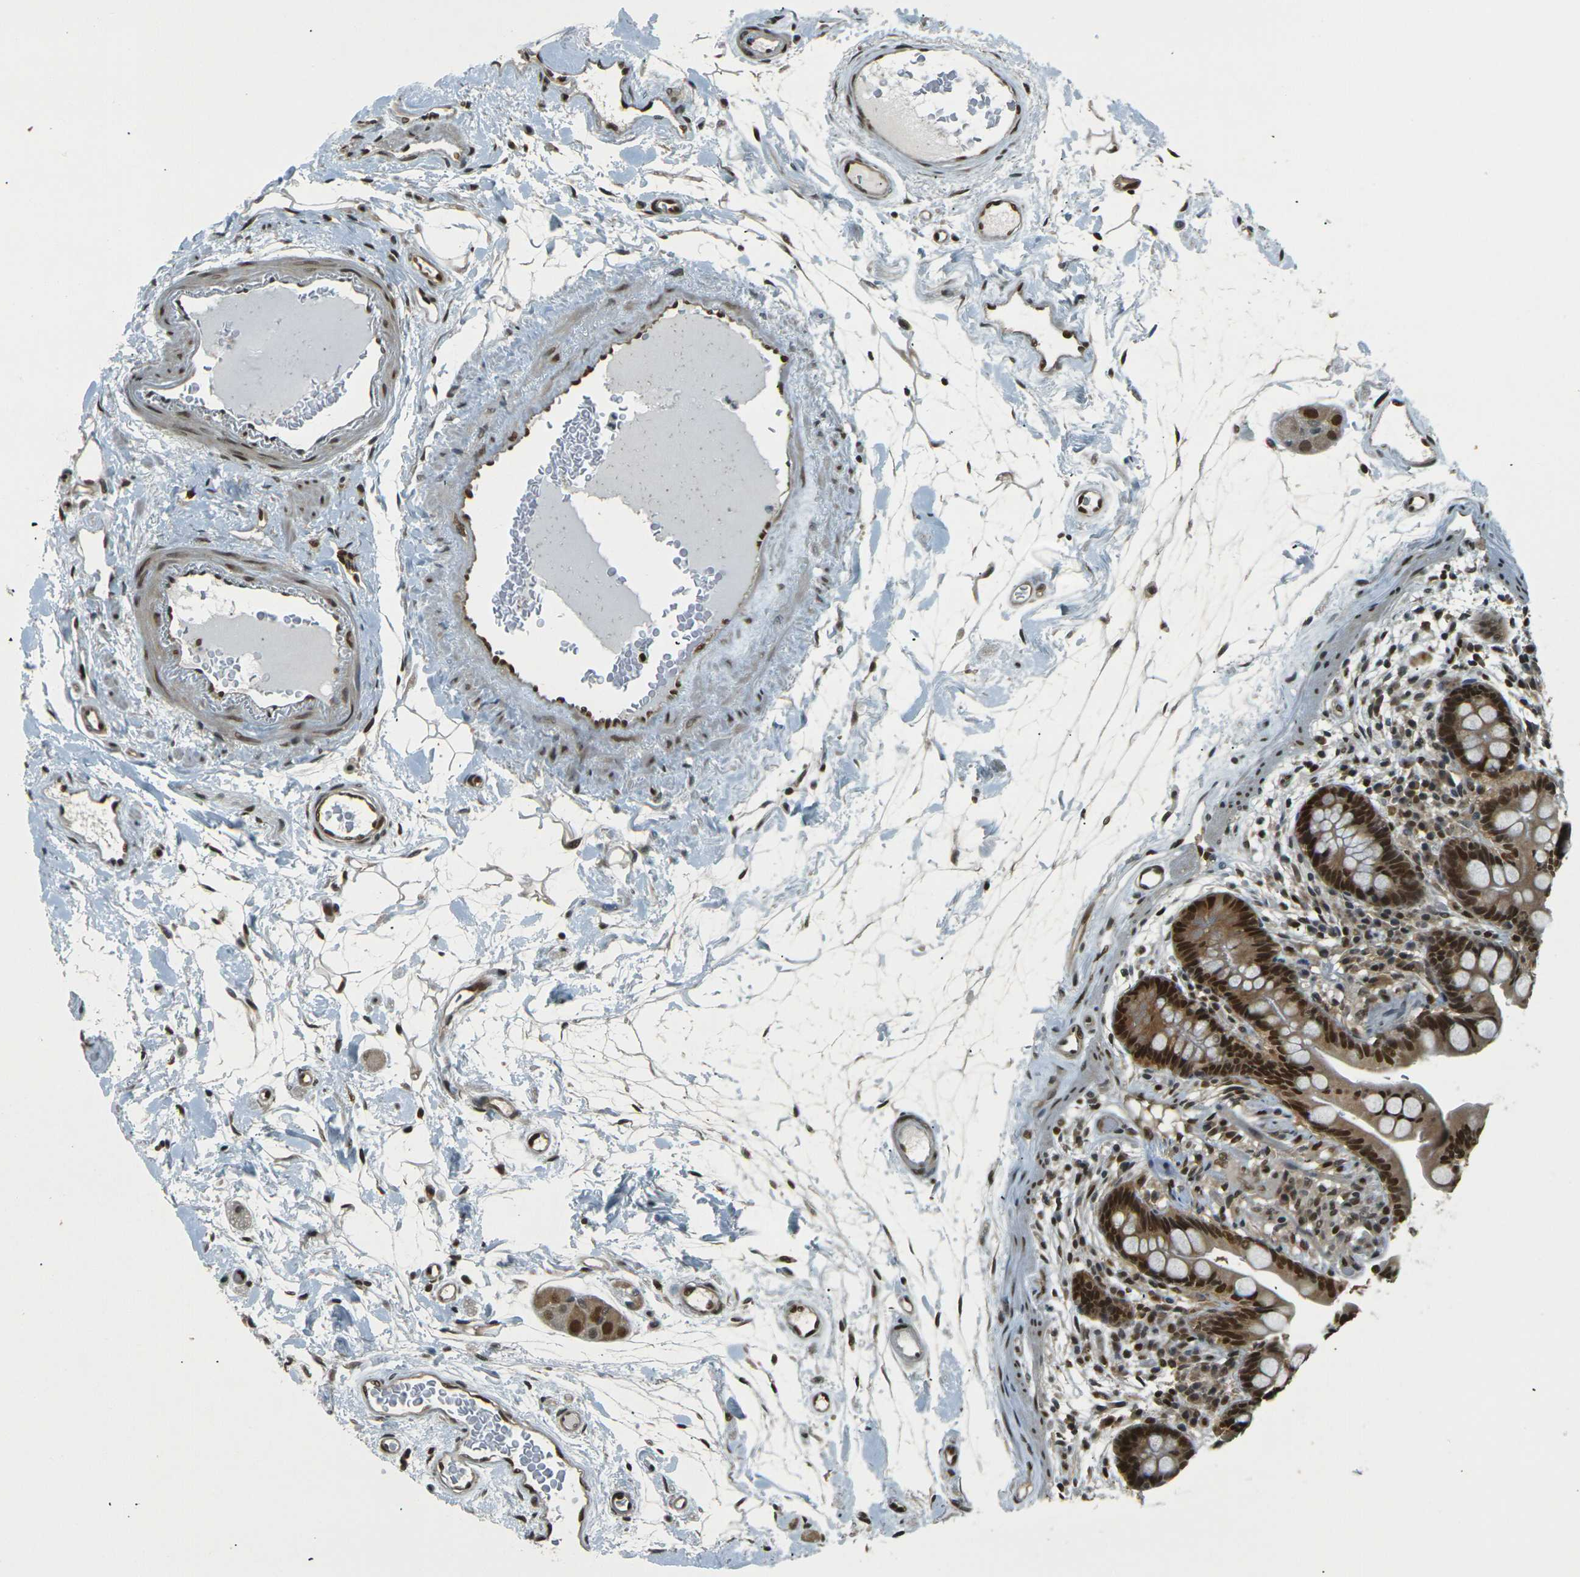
{"staining": {"intensity": "strong", "quantity": ">75%", "location": "nuclear"}, "tissue": "colon", "cell_type": "Endothelial cells", "image_type": "normal", "snomed": [{"axis": "morphology", "description": "Normal tissue, NOS"}, {"axis": "topography", "description": "Colon"}], "caption": "This photomicrograph reveals normal colon stained with IHC to label a protein in brown. The nuclear of endothelial cells show strong positivity for the protein. Nuclei are counter-stained blue.", "gene": "NHEJ1", "patient": {"sex": "male", "age": 73}}